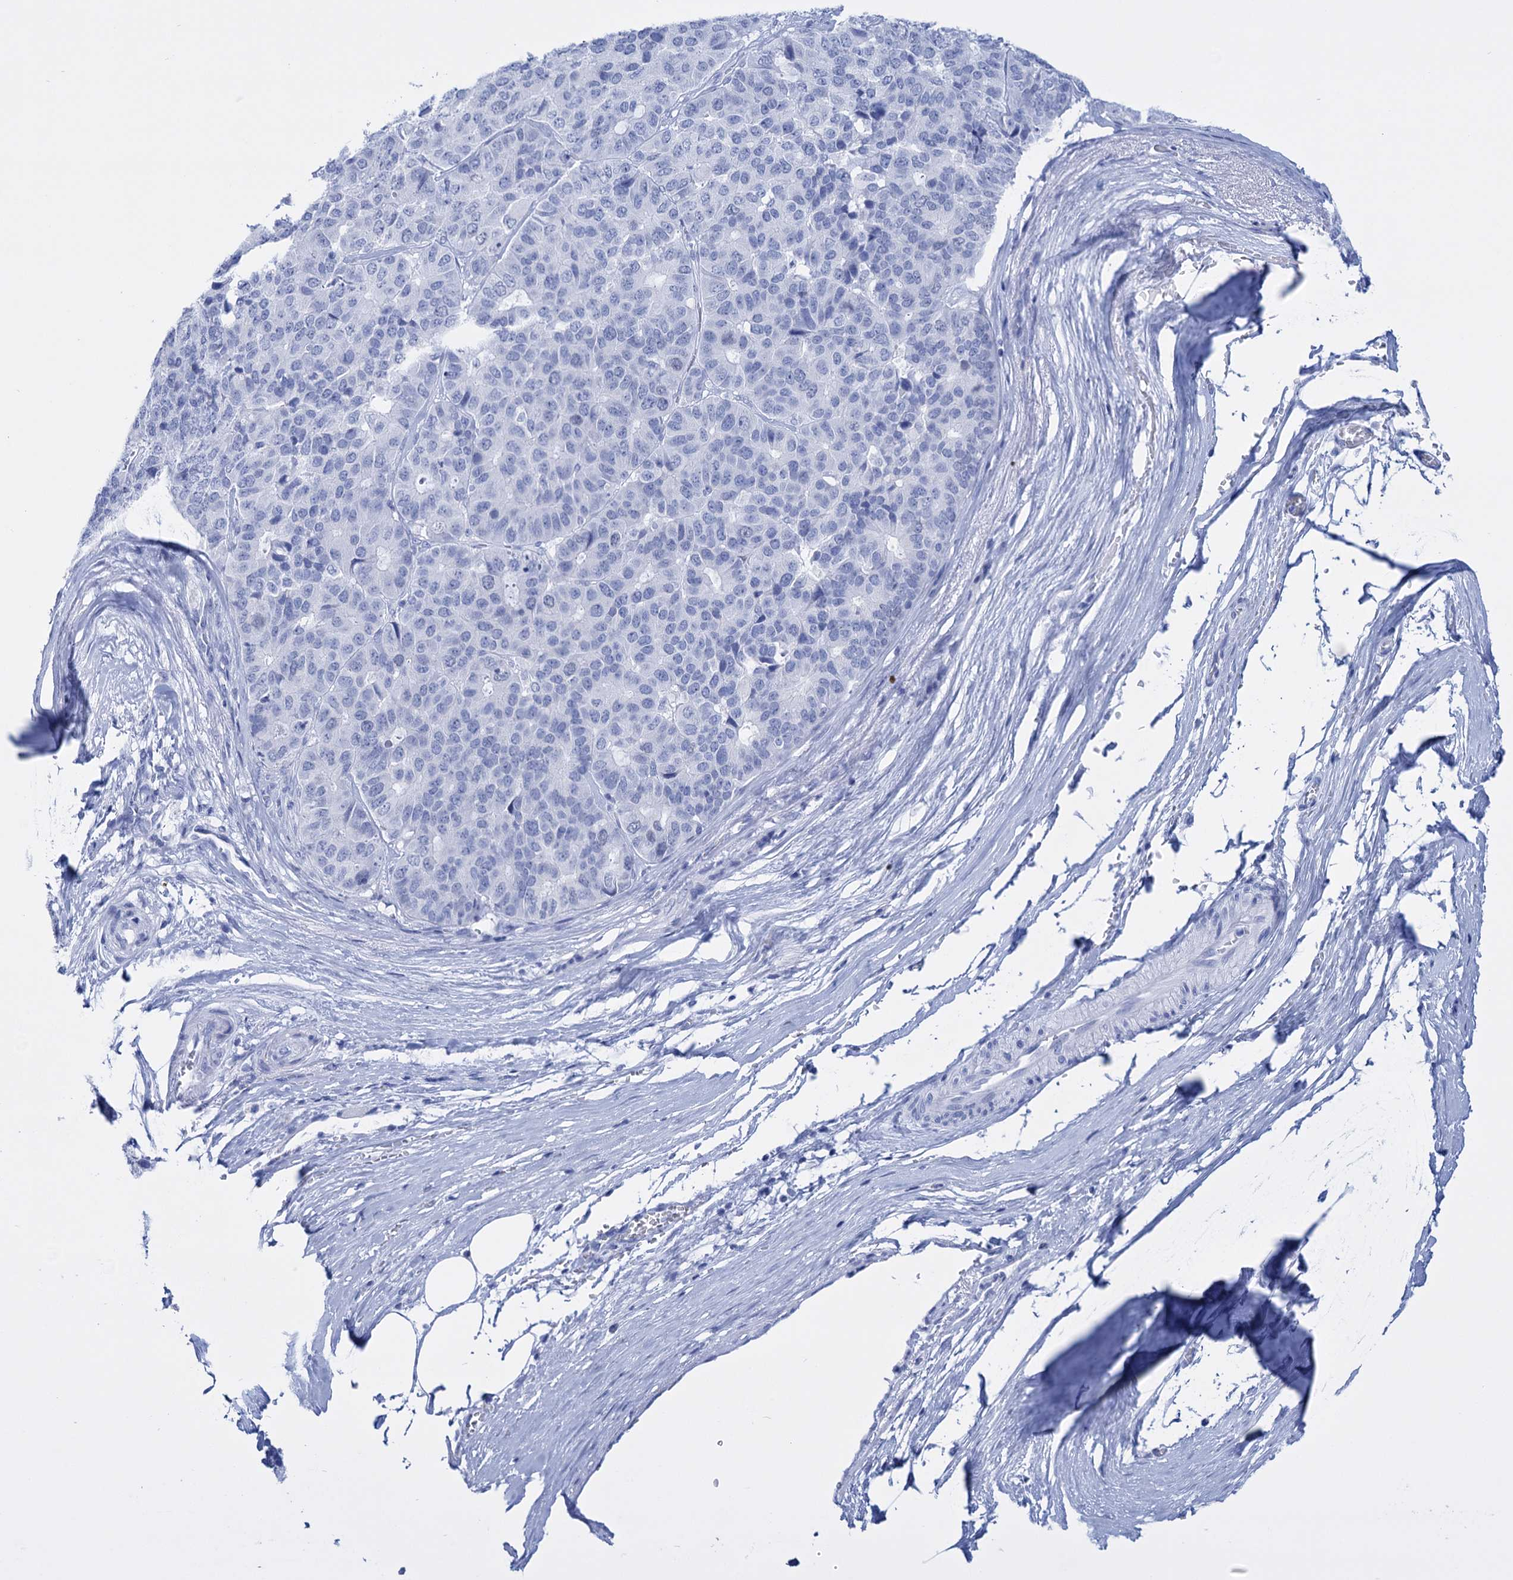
{"staining": {"intensity": "negative", "quantity": "none", "location": "none"}, "tissue": "pancreatic cancer", "cell_type": "Tumor cells", "image_type": "cancer", "snomed": [{"axis": "morphology", "description": "Adenocarcinoma, NOS"}, {"axis": "topography", "description": "Pancreas"}], "caption": "IHC image of pancreatic cancer stained for a protein (brown), which demonstrates no staining in tumor cells. (DAB (3,3'-diaminobenzidine) immunohistochemistry visualized using brightfield microscopy, high magnification).", "gene": "FBXW12", "patient": {"sex": "male", "age": 50}}